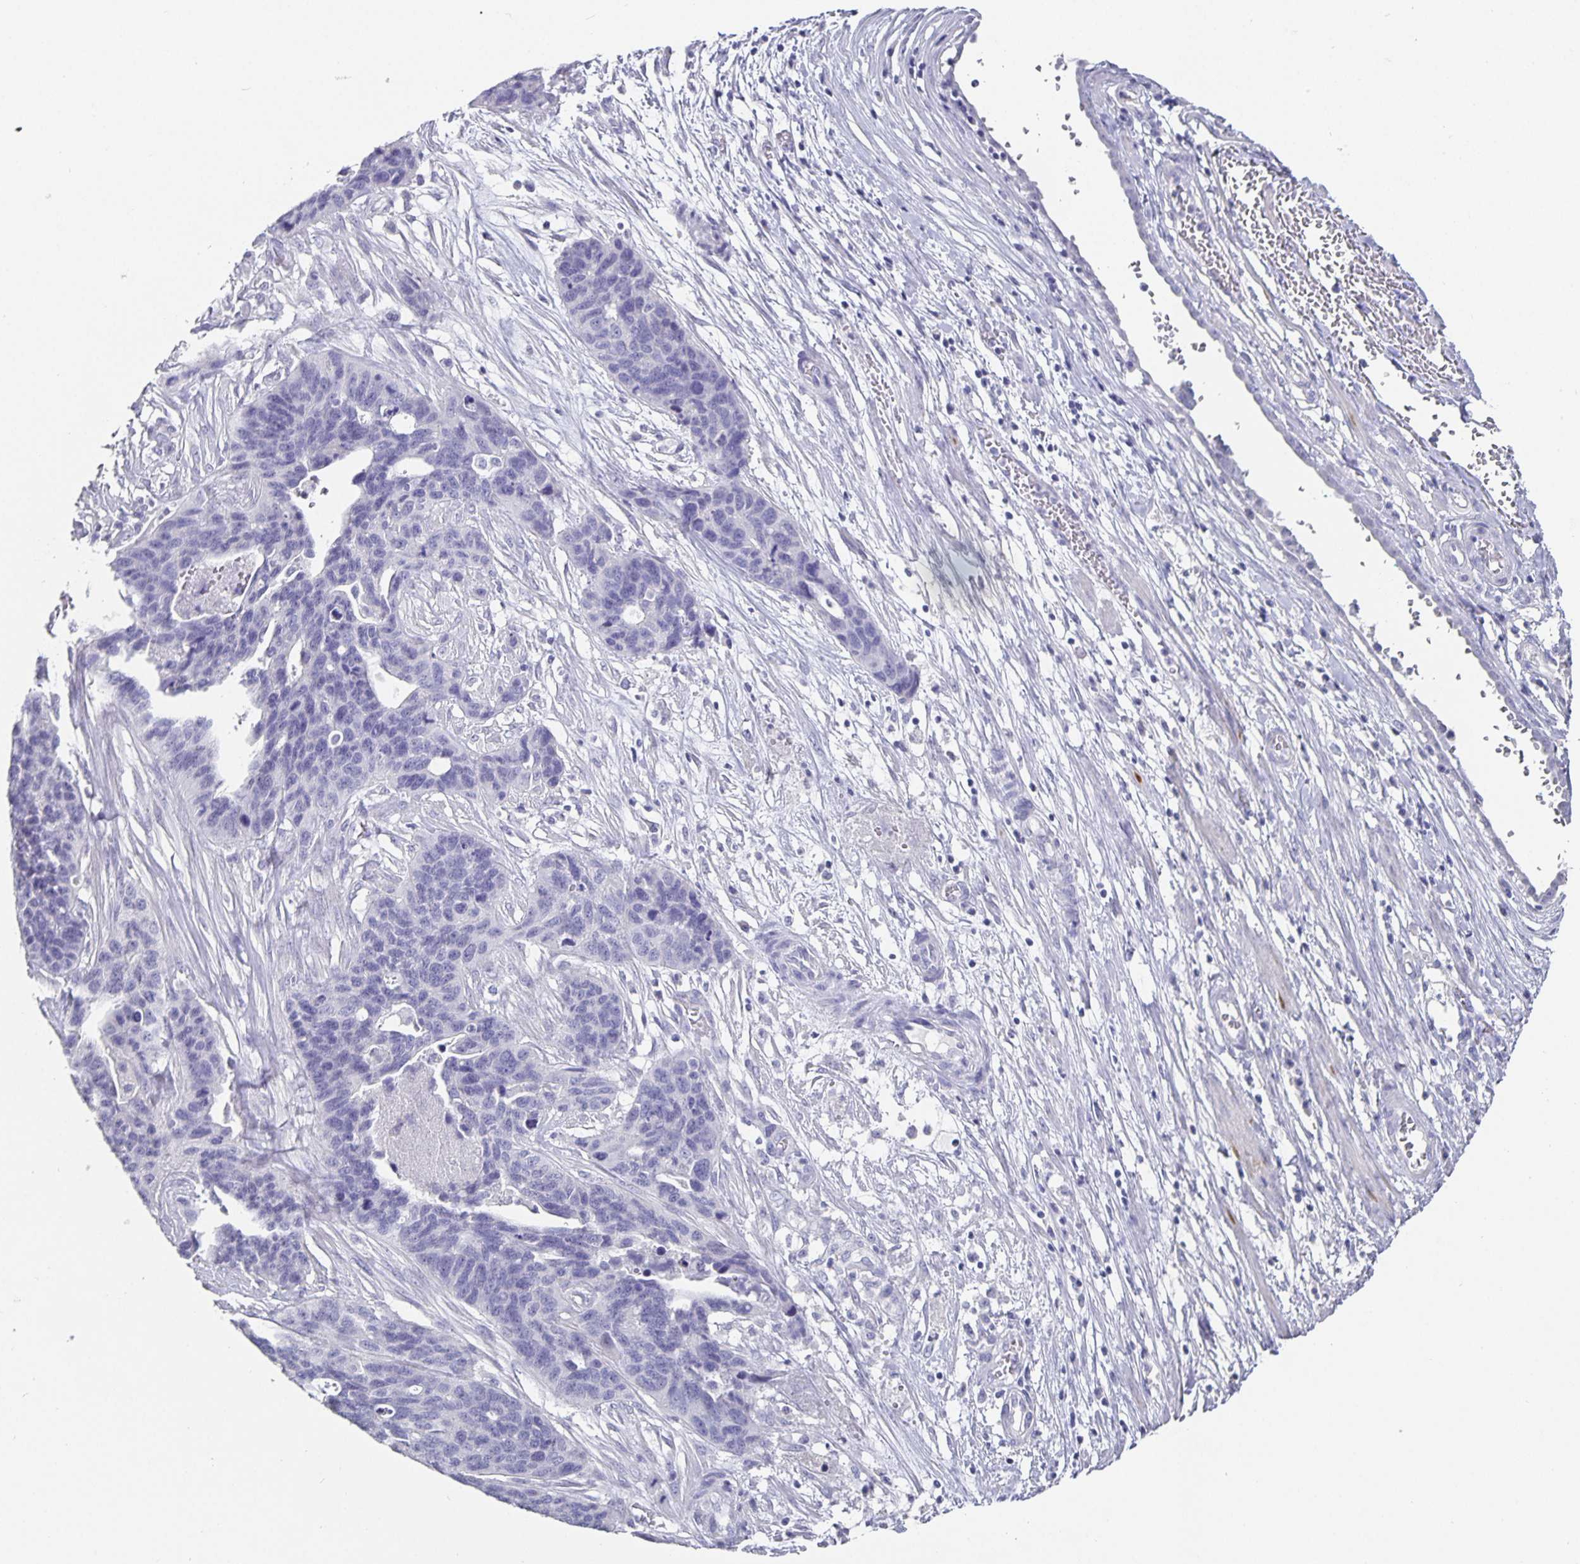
{"staining": {"intensity": "negative", "quantity": "none", "location": "none"}, "tissue": "ovarian cancer", "cell_type": "Tumor cells", "image_type": "cancer", "snomed": [{"axis": "morphology", "description": "Cystadenocarcinoma, serous, NOS"}, {"axis": "topography", "description": "Ovary"}], "caption": "High power microscopy histopathology image of an IHC photomicrograph of serous cystadenocarcinoma (ovarian), revealing no significant positivity in tumor cells.", "gene": "CHGA", "patient": {"sex": "female", "age": 64}}